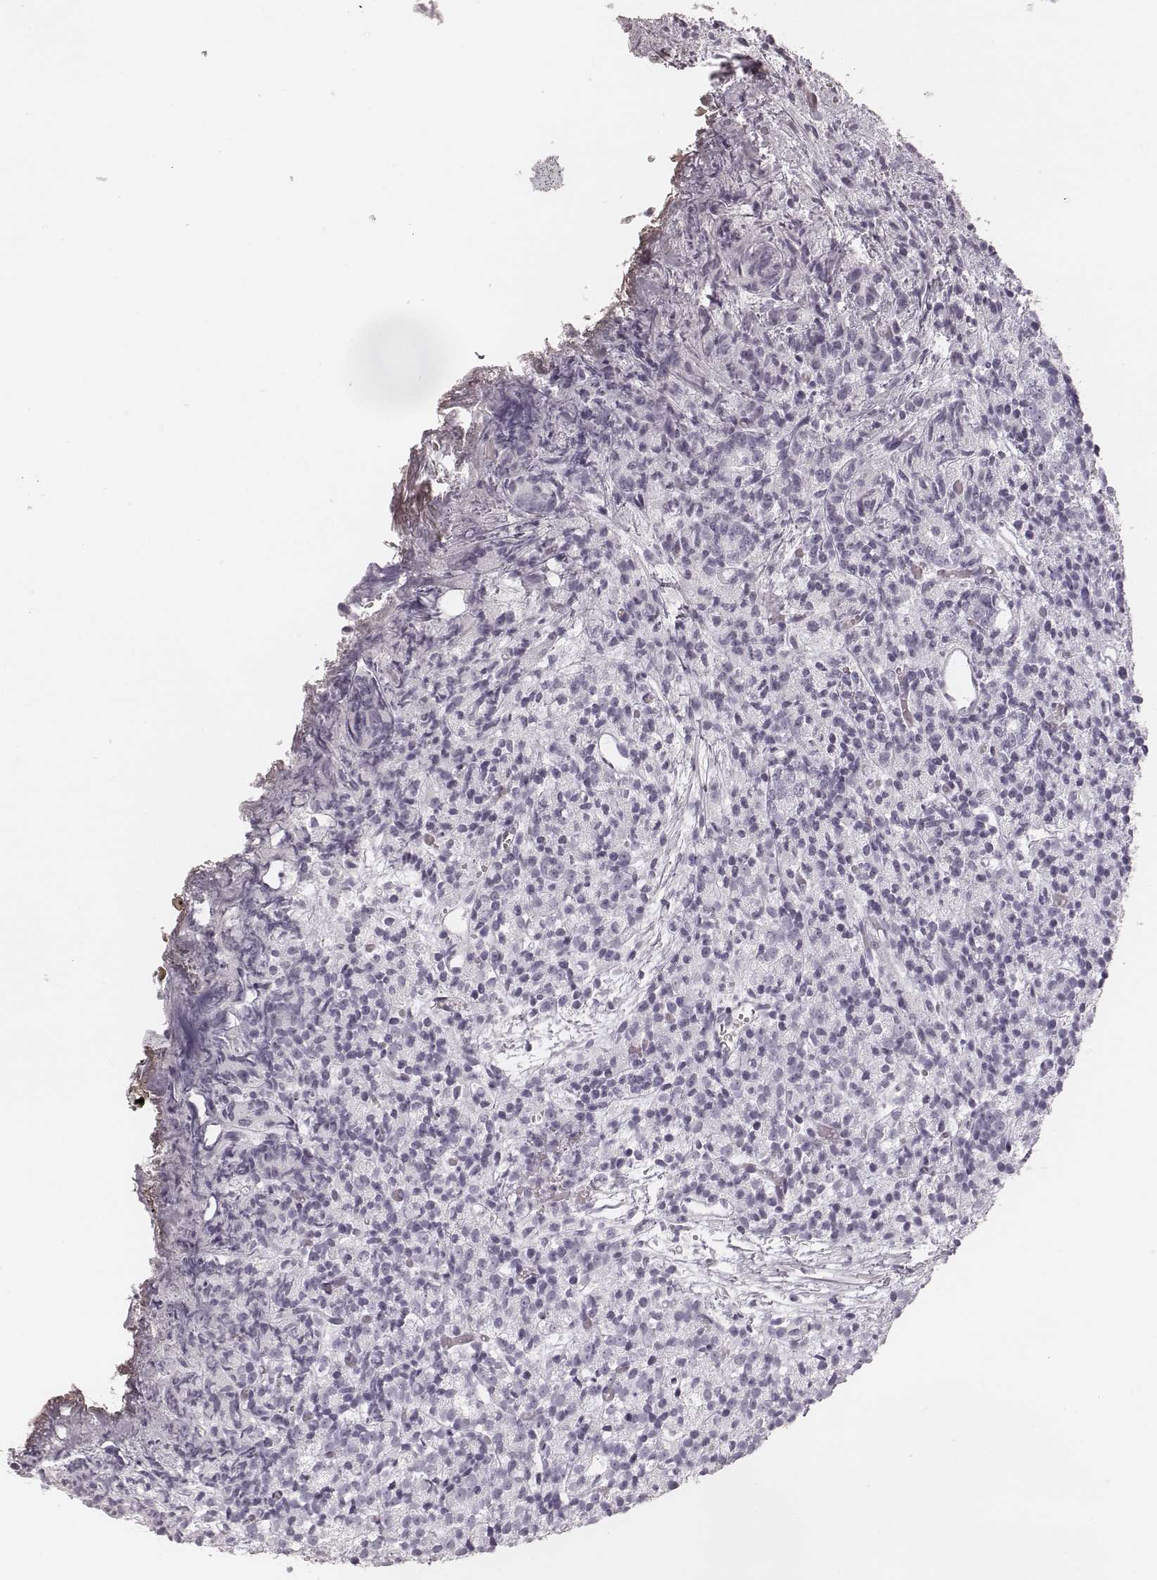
{"staining": {"intensity": "negative", "quantity": "none", "location": "none"}, "tissue": "prostate cancer", "cell_type": "Tumor cells", "image_type": "cancer", "snomed": [{"axis": "morphology", "description": "Adenocarcinoma, High grade"}, {"axis": "topography", "description": "Prostate"}], "caption": "An IHC photomicrograph of prostate cancer (high-grade adenocarcinoma) is shown. There is no staining in tumor cells of prostate cancer (high-grade adenocarcinoma).", "gene": "MSX1", "patient": {"sex": "male", "age": 53}}